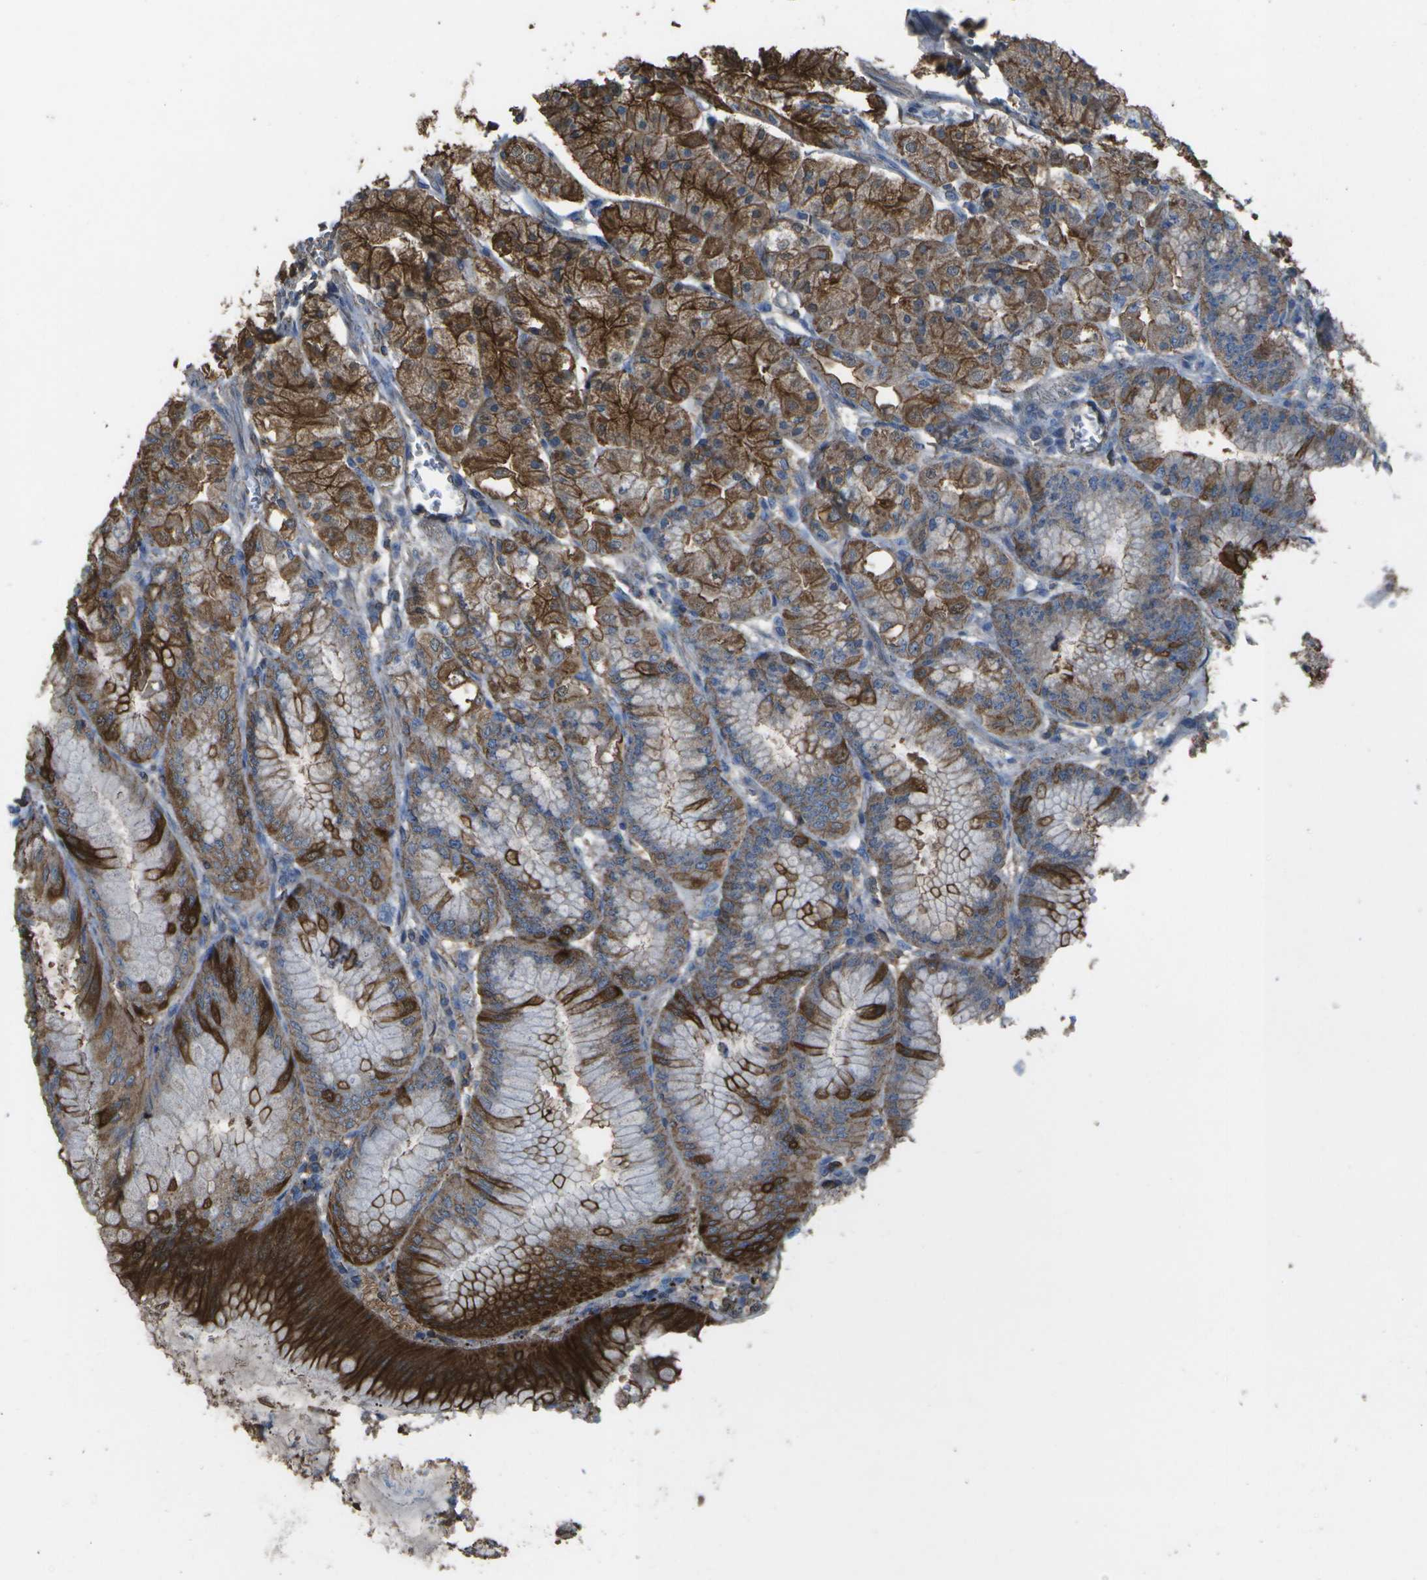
{"staining": {"intensity": "strong", "quantity": "25%-75%", "location": "cytoplasmic/membranous"}, "tissue": "stomach", "cell_type": "Glandular cells", "image_type": "normal", "snomed": [{"axis": "morphology", "description": "Normal tissue, NOS"}, {"axis": "topography", "description": "Stomach, lower"}], "caption": "Immunohistochemistry (IHC) (DAB (3,3'-diaminobenzidine)) staining of unremarkable human stomach reveals strong cytoplasmic/membranous protein positivity in approximately 25%-75% of glandular cells.", "gene": "CYP4F11", "patient": {"sex": "male", "age": 71}}